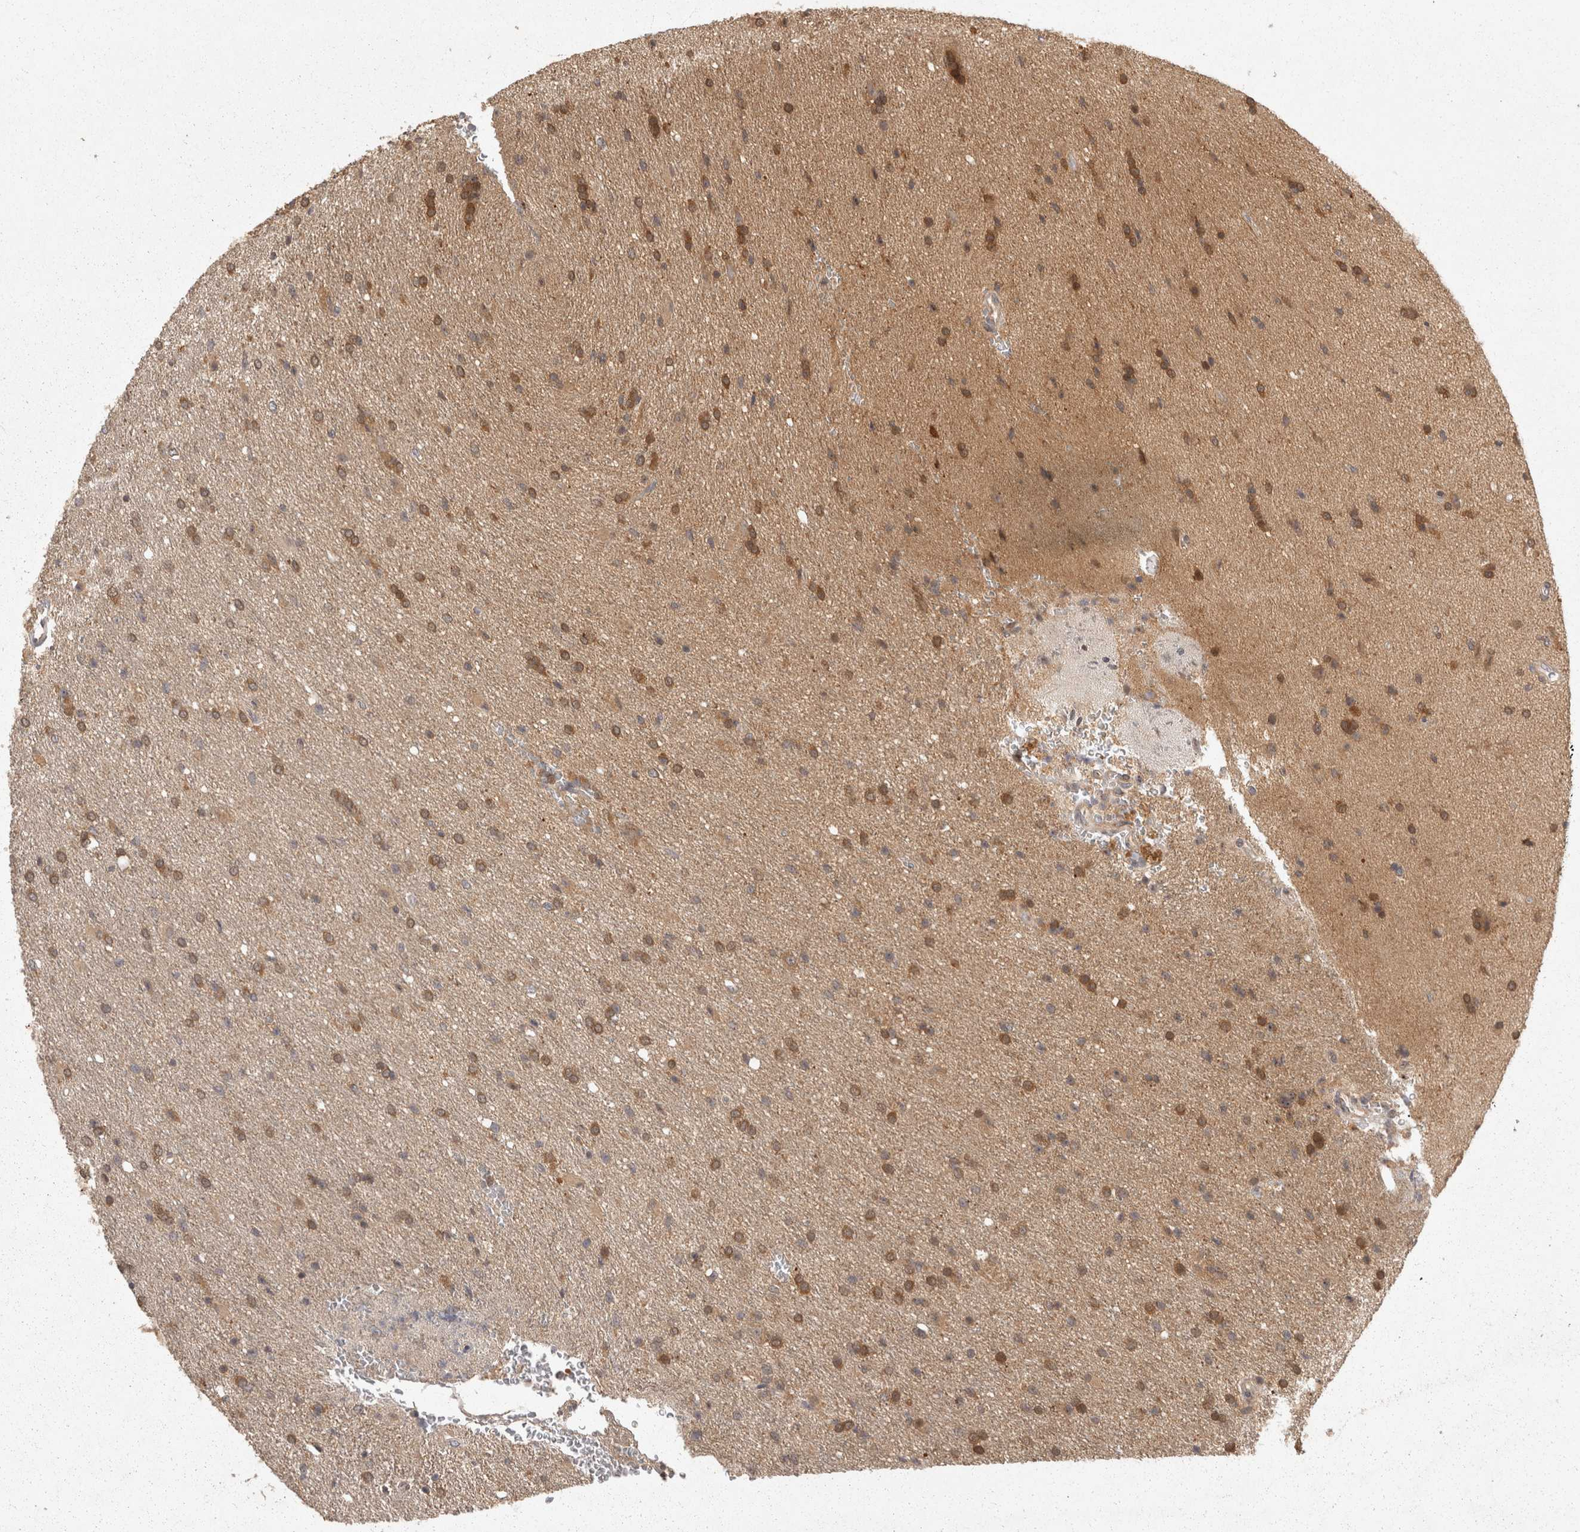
{"staining": {"intensity": "moderate", "quantity": "25%-75%", "location": "cytoplasmic/membranous"}, "tissue": "glioma", "cell_type": "Tumor cells", "image_type": "cancer", "snomed": [{"axis": "morphology", "description": "Glioma, malignant, High grade"}, {"axis": "topography", "description": "Brain"}], "caption": "Human high-grade glioma (malignant) stained for a protein (brown) shows moderate cytoplasmic/membranous positive expression in approximately 25%-75% of tumor cells.", "gene": "ACAT2", "patient": {"sex": "female", "age": 57}}